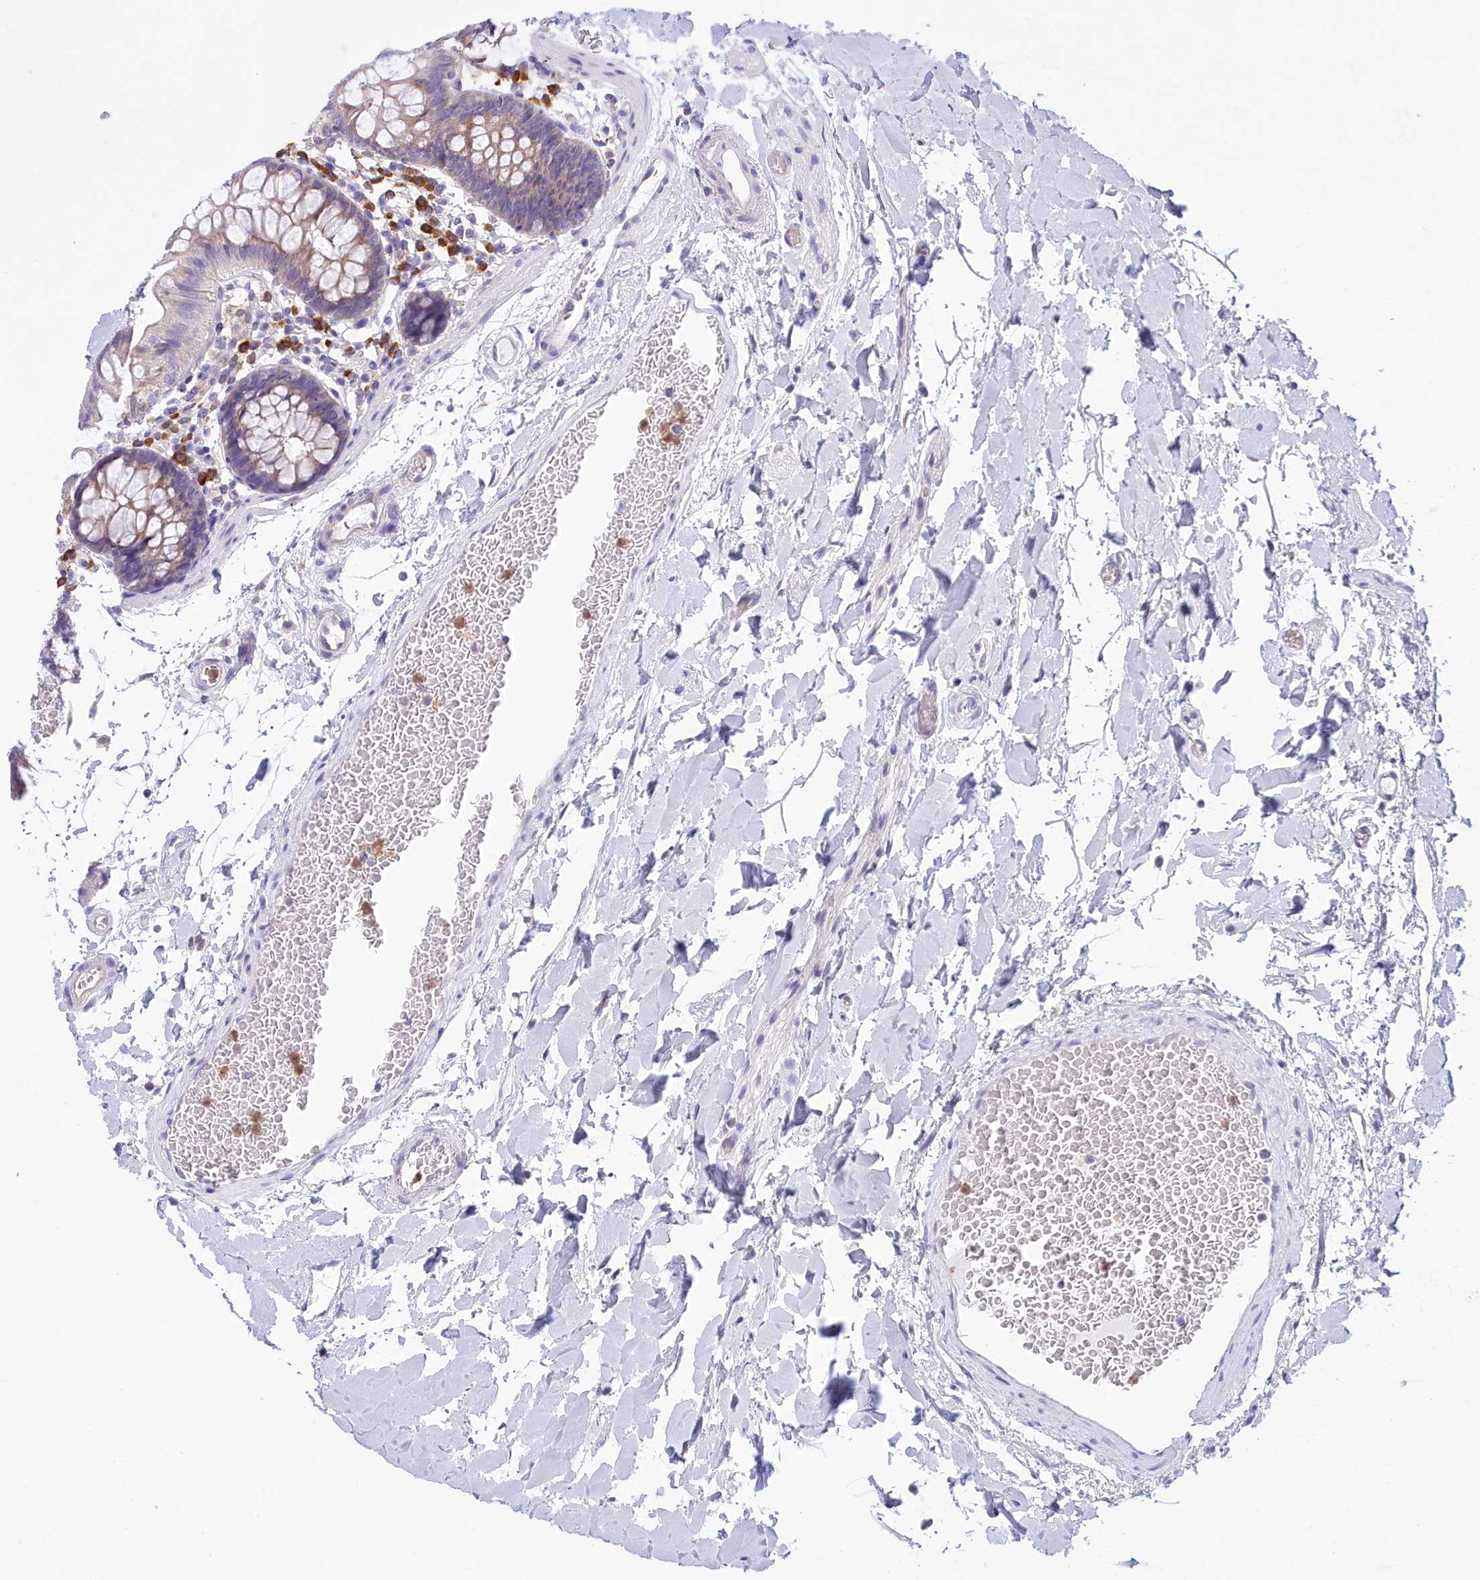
{"staining": {"intensity": "negative", "quantity": "none", "location": "none"}, "tissue": "colon", "cell_type": "Endothelial cells", "image_type": "normal", "snomed": [{"axis": "morphology", "description": "Normal tissue, NOS"}, {"axis": "topography", "description": "Colon"}], "caption": "Micrograph shows no significant protein expression in endothelial cells of benign colon.", "gene": "HM13", "patient": {"sex": "male", "age": 75}}